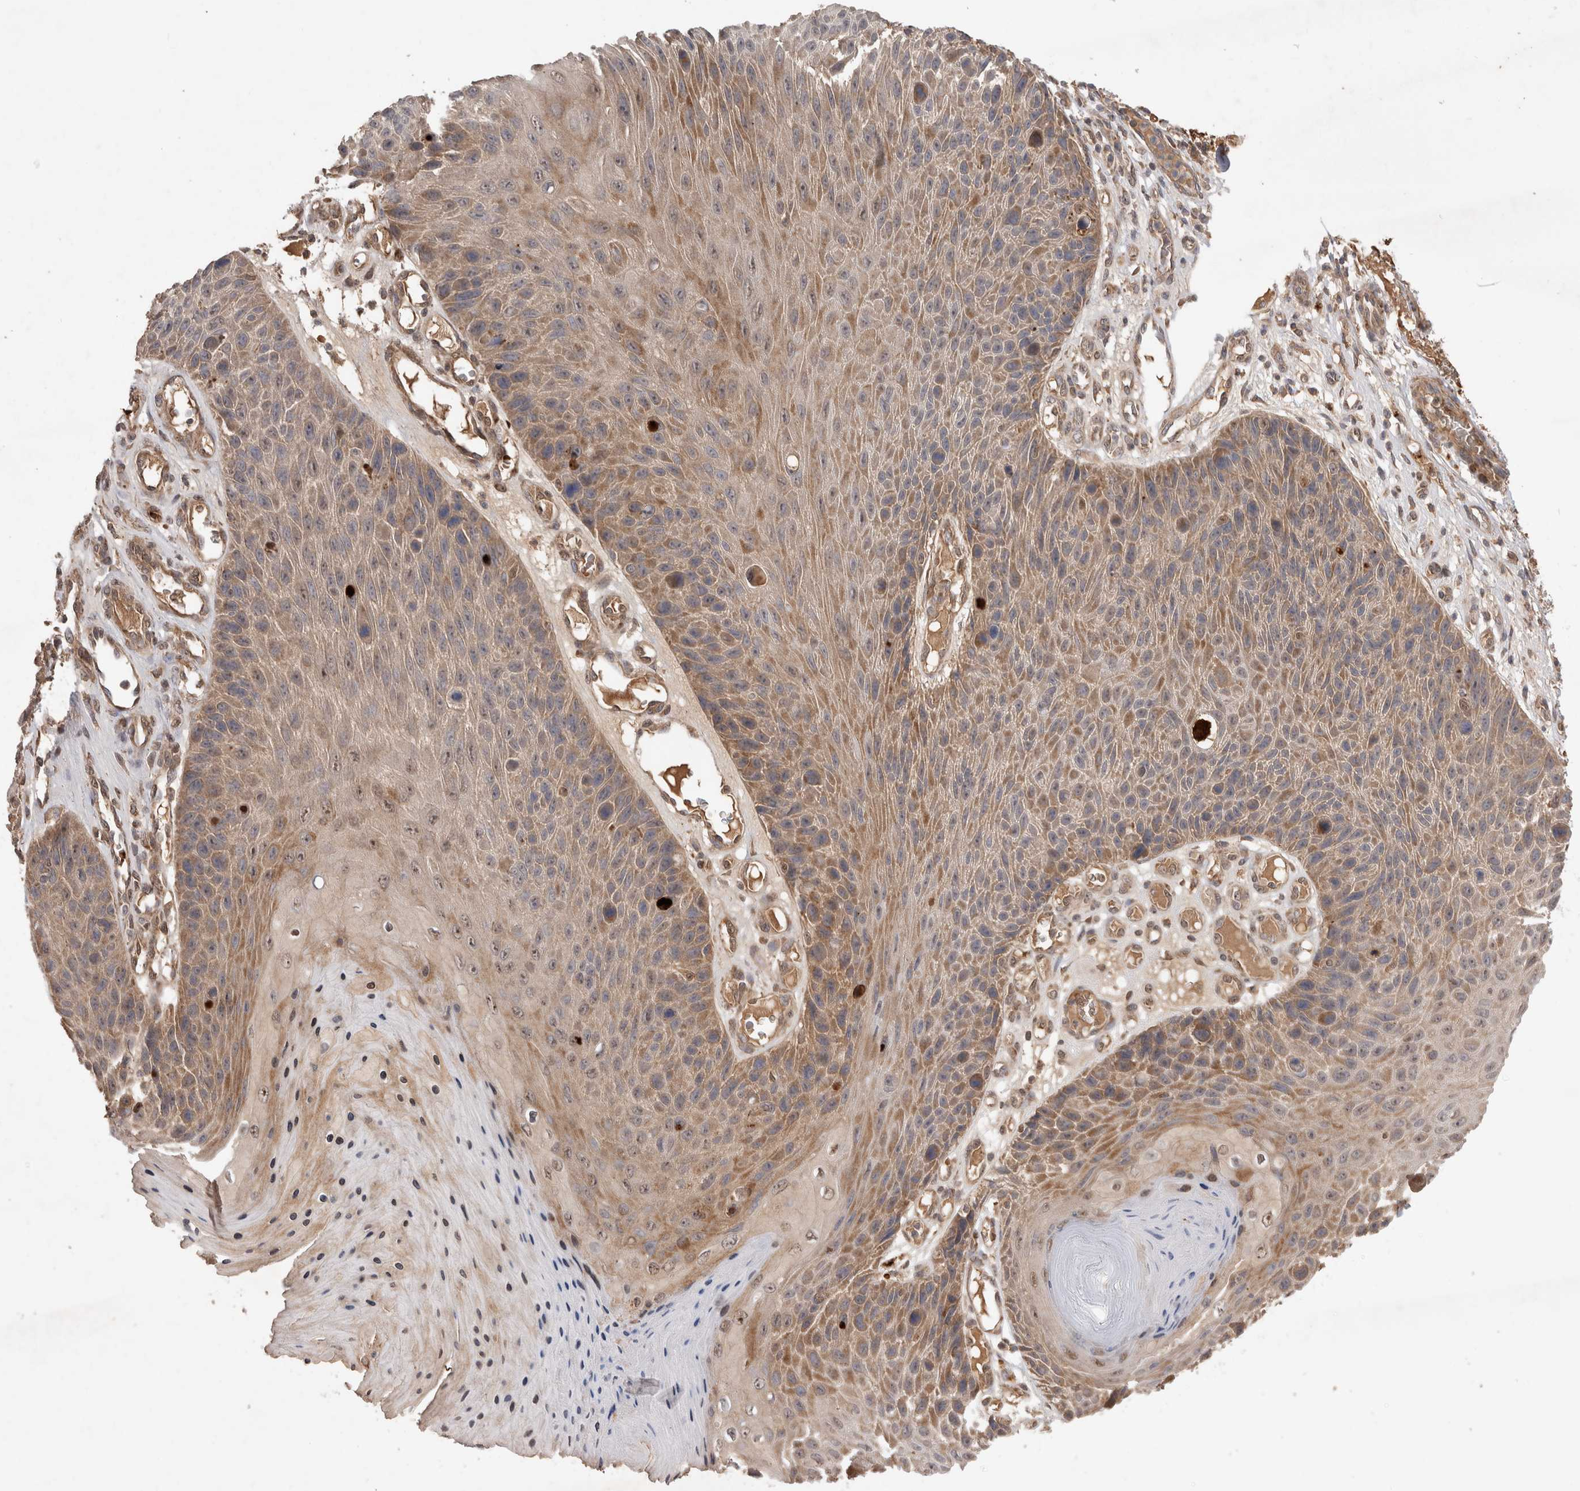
{"staining": {"intensity": "moderate", "quantity": "25%-75%", "location": "cytoplasmic/membranous,nuclear"}, "tissue": "skin cancer", "cell_type": "Tumor cells", "image_type": "cancer", "snomed": [{"axis": "morphology", "description": "Squamous cell carcinoma, NOS"}, {"axis": "topography", "description": "Skin"}], "caption": "Squamous cell carcinoma (skin) stained for a protein exhibits moderate cytoplasmic/membranous and nuclear positivity in tumor cells.", "gene": "FAM221A", "patient": {"sex": "female", "age": 88}}